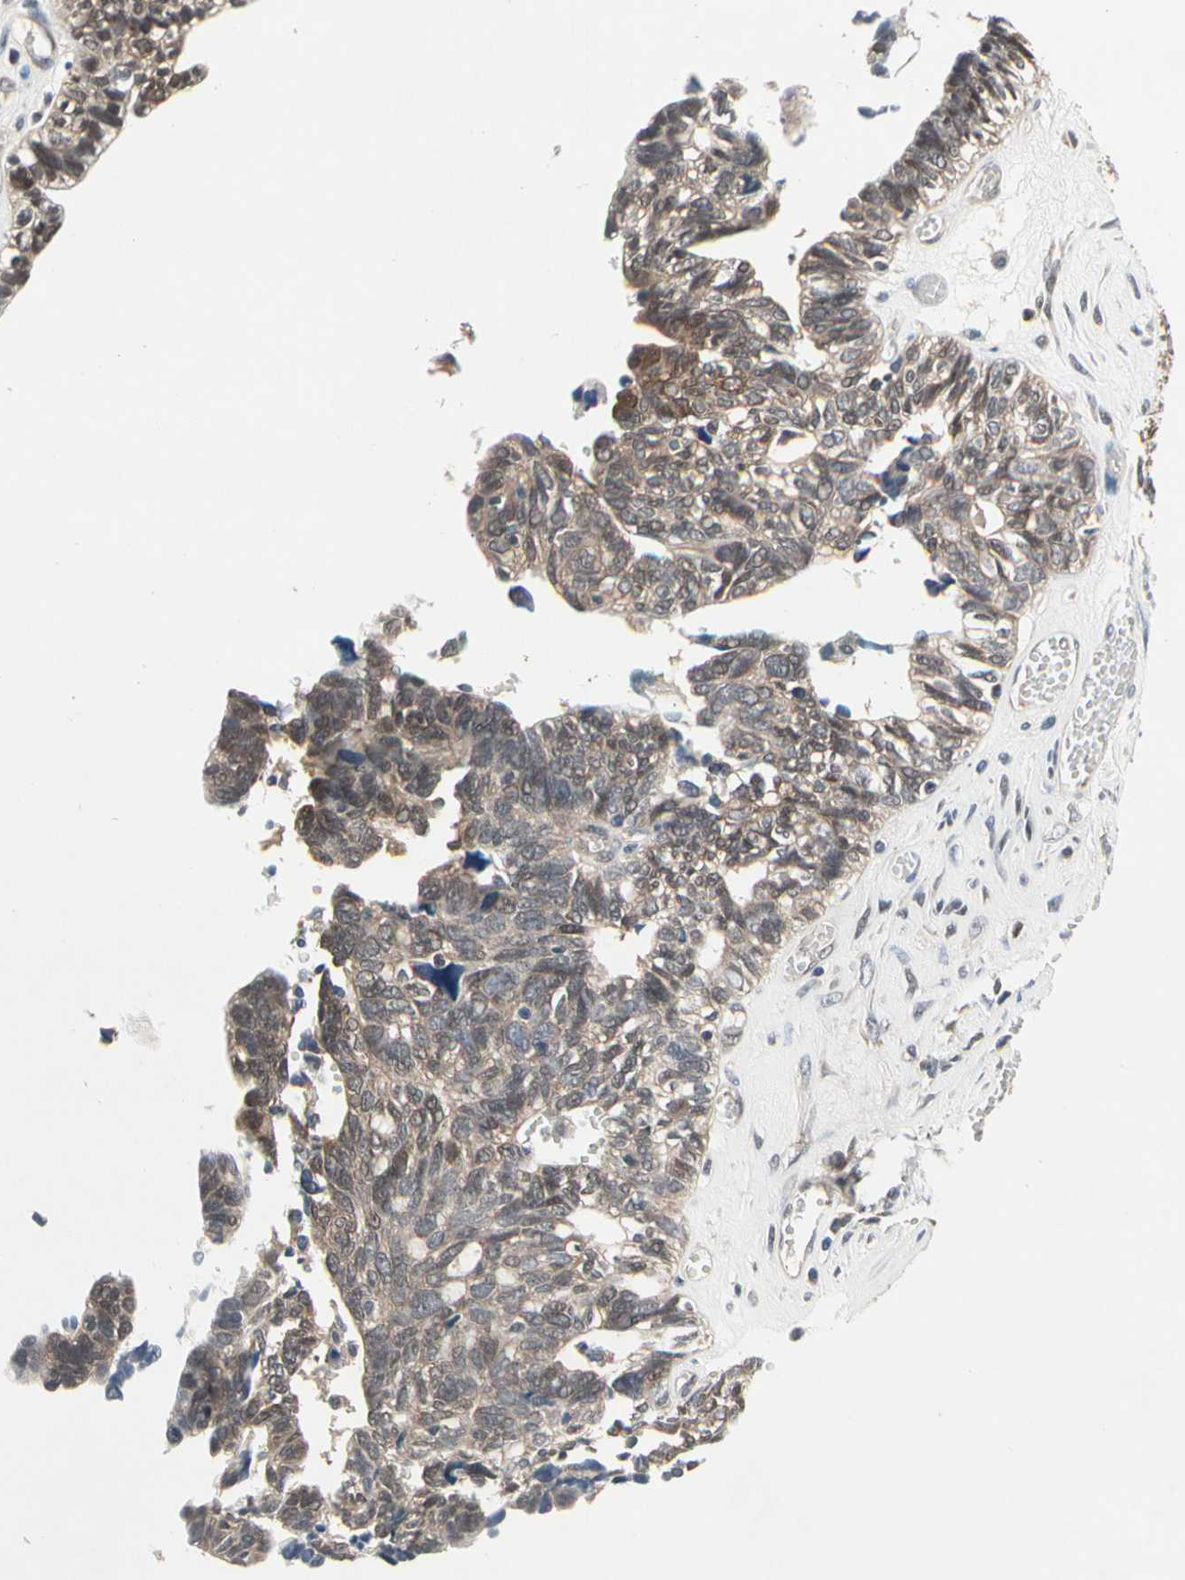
{"staining": {"intensity": "moderate", "quantity": ">75%", "location": "cytoplasmic/membranous,nuclear"}, "tissue": "ovarian cancer", "cell_type": "Tumor cells", "image_type": "cancer", "snomed": [{"axis": "morphology", "description": "Cystadenocarcinoma, serous, NOS"}, {"axis": "topography", "description": "Ovary"}], "caption": "Human ovarian cancer (serous cystadenocarcinoma) stained with a brown dye demonstrates moderate cytoplasmic/membranous and nuclear positive expression in about >75% of tumor cells.", "gene": "PRDX6", "patient": {"sex": "female", "age": 79}}